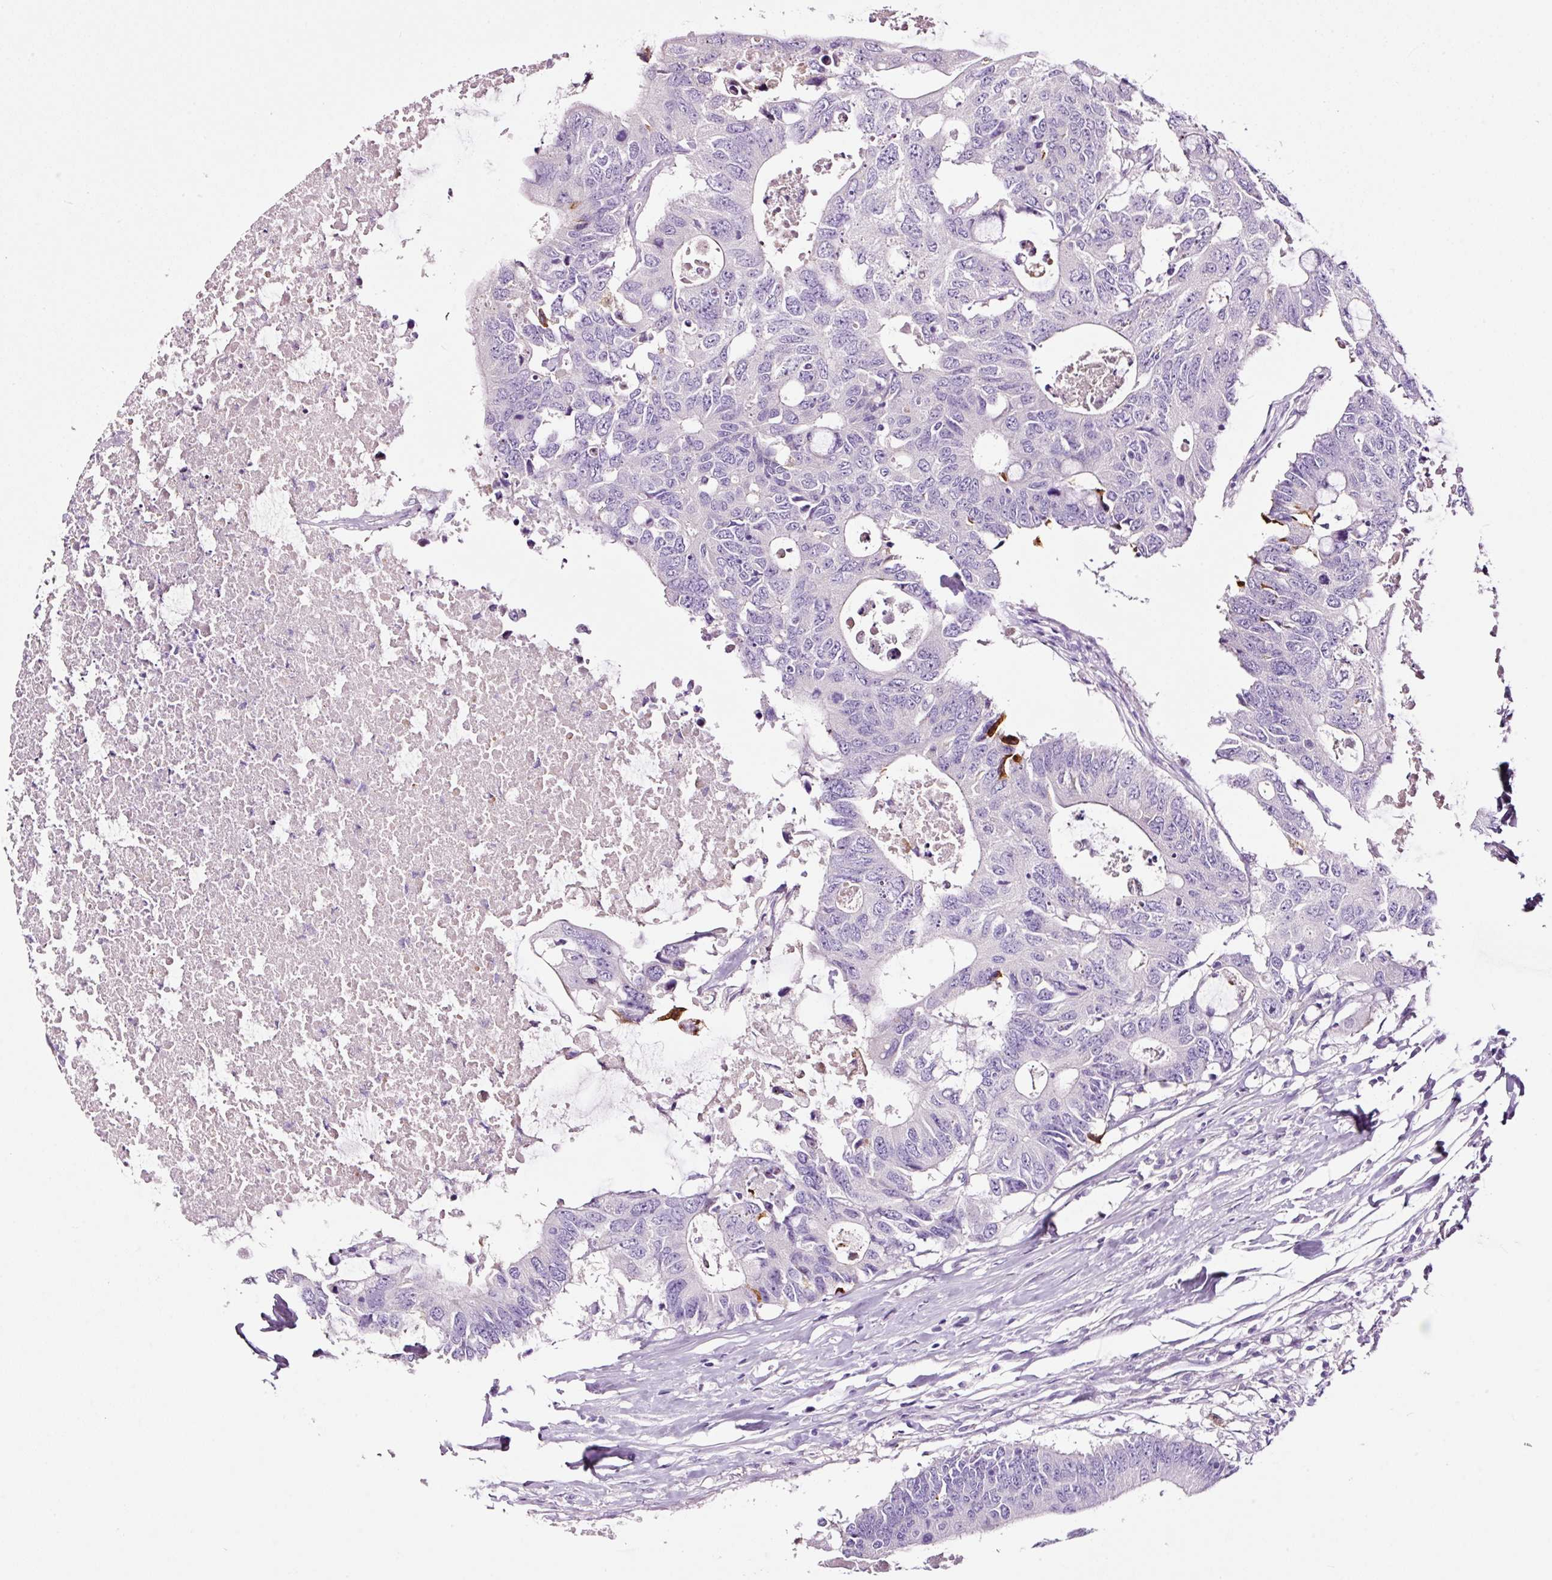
{"staining": {"intensity": "negative", "quantity": "none", "location": "none"}, "tissue": "colorectal cancer", "cell_type": "Tumor cells", "image_type": "cancer", "snomed": [{"axis": "morphology", "description": "Adenocarcinoma, NOS"}, {"axis": "topography", "description": "Colon"}], "caption": "The photomicrograph displays no staining of tumor cells in colorectal cancer (adenocarcinoma).", "gene": "PAM", "patient": {"sex": "male", "age": 71}}